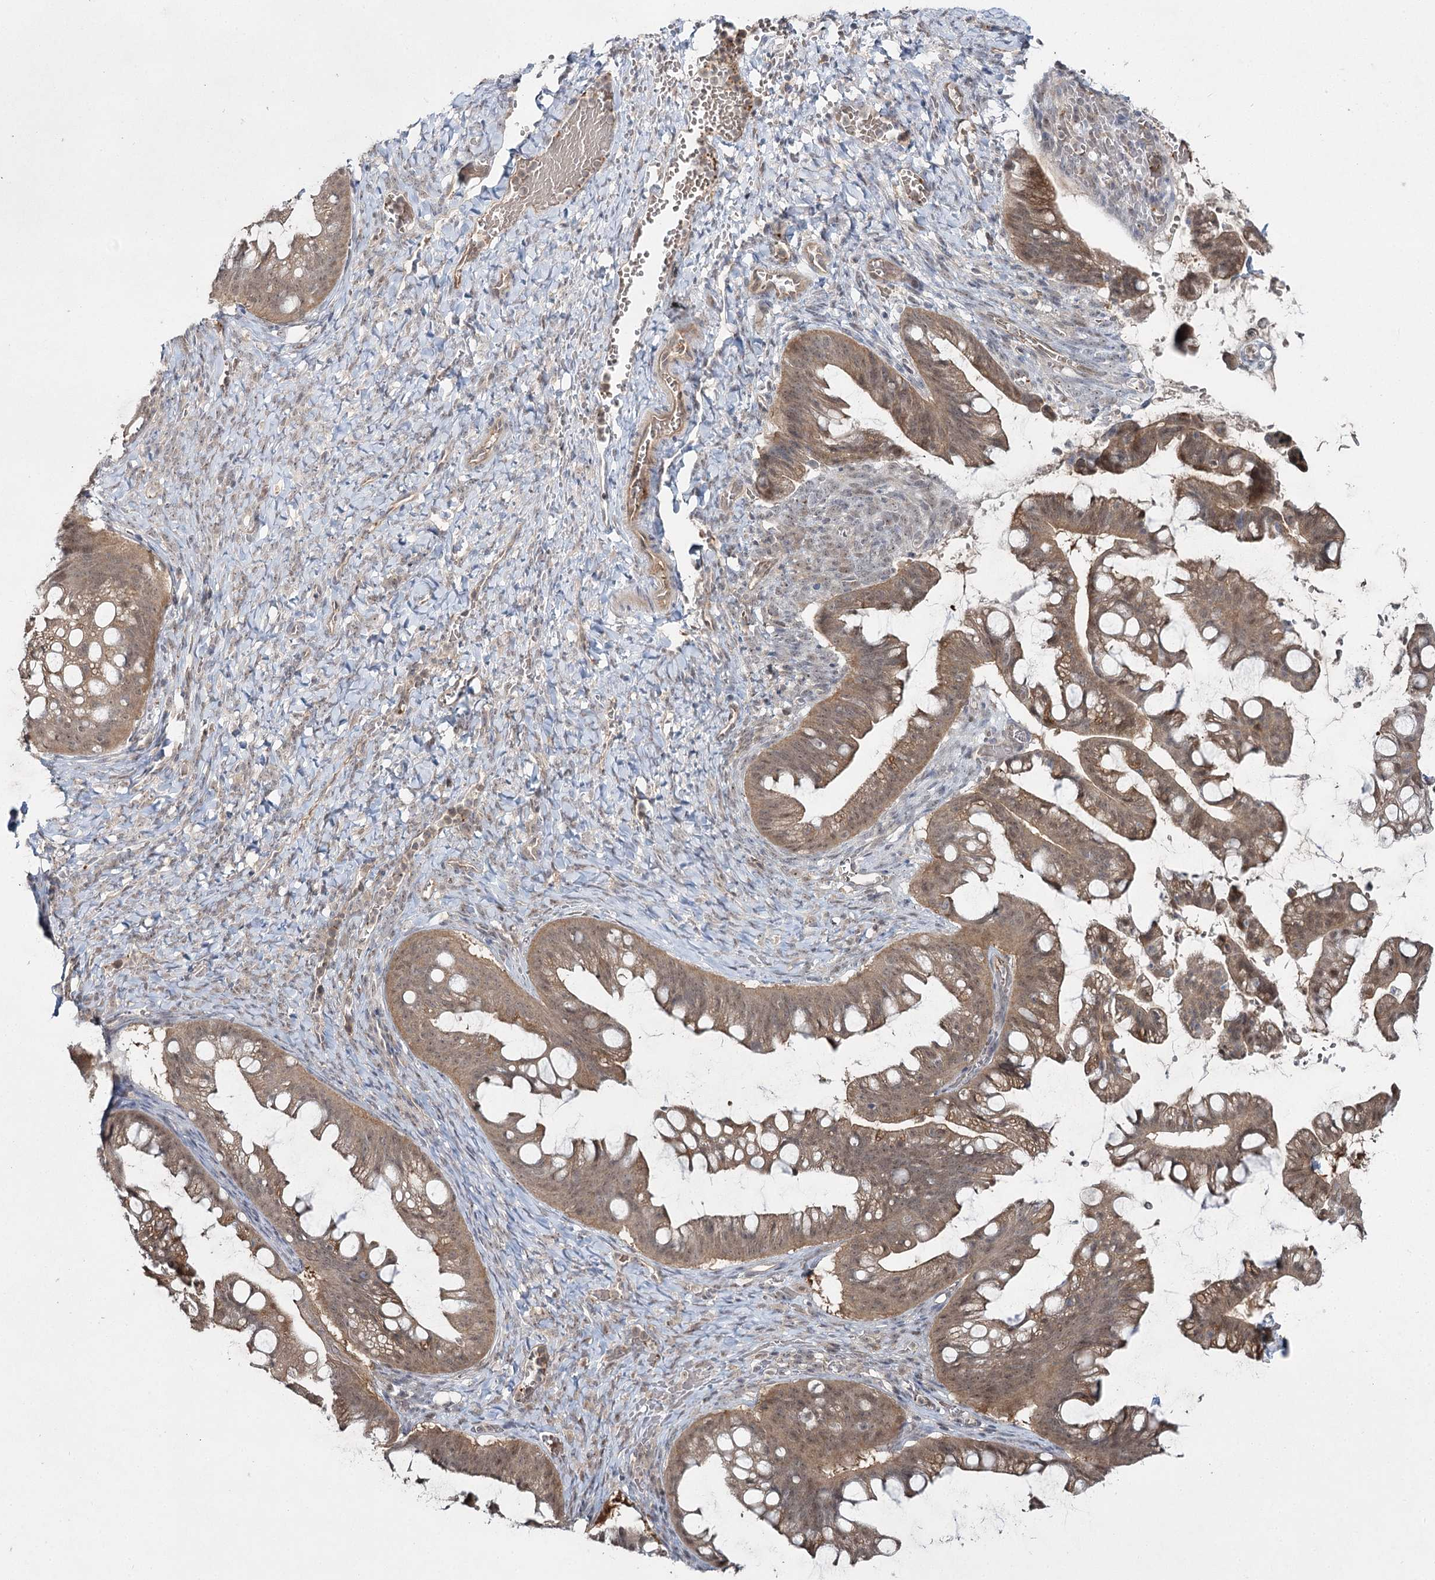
{"staining": {"intensity": "moderate", "quantity": ">75%", "location": "cytoplasmic/membranous,nuclear"}, "tissue": "ovarian cancer", "cell_type": "Tumor cells", "image_type": "cancer", "snomed": [{"axis": "morphology", "description": "Cystadenocarcinoma, mucinous, NOS"}, {"axis": "topography", "description": "Ovary"}], "caption": "A histopathology image showing moderate cytoplasmic/membranous and nuclear expression in approximately >75% of tumor cells in ovarian mucinous cystadenocarcinoma, as visualized by brown immunohistochemical staining.", "gene": "WDR44", "patient": {"sex": "female", "age": 73}}